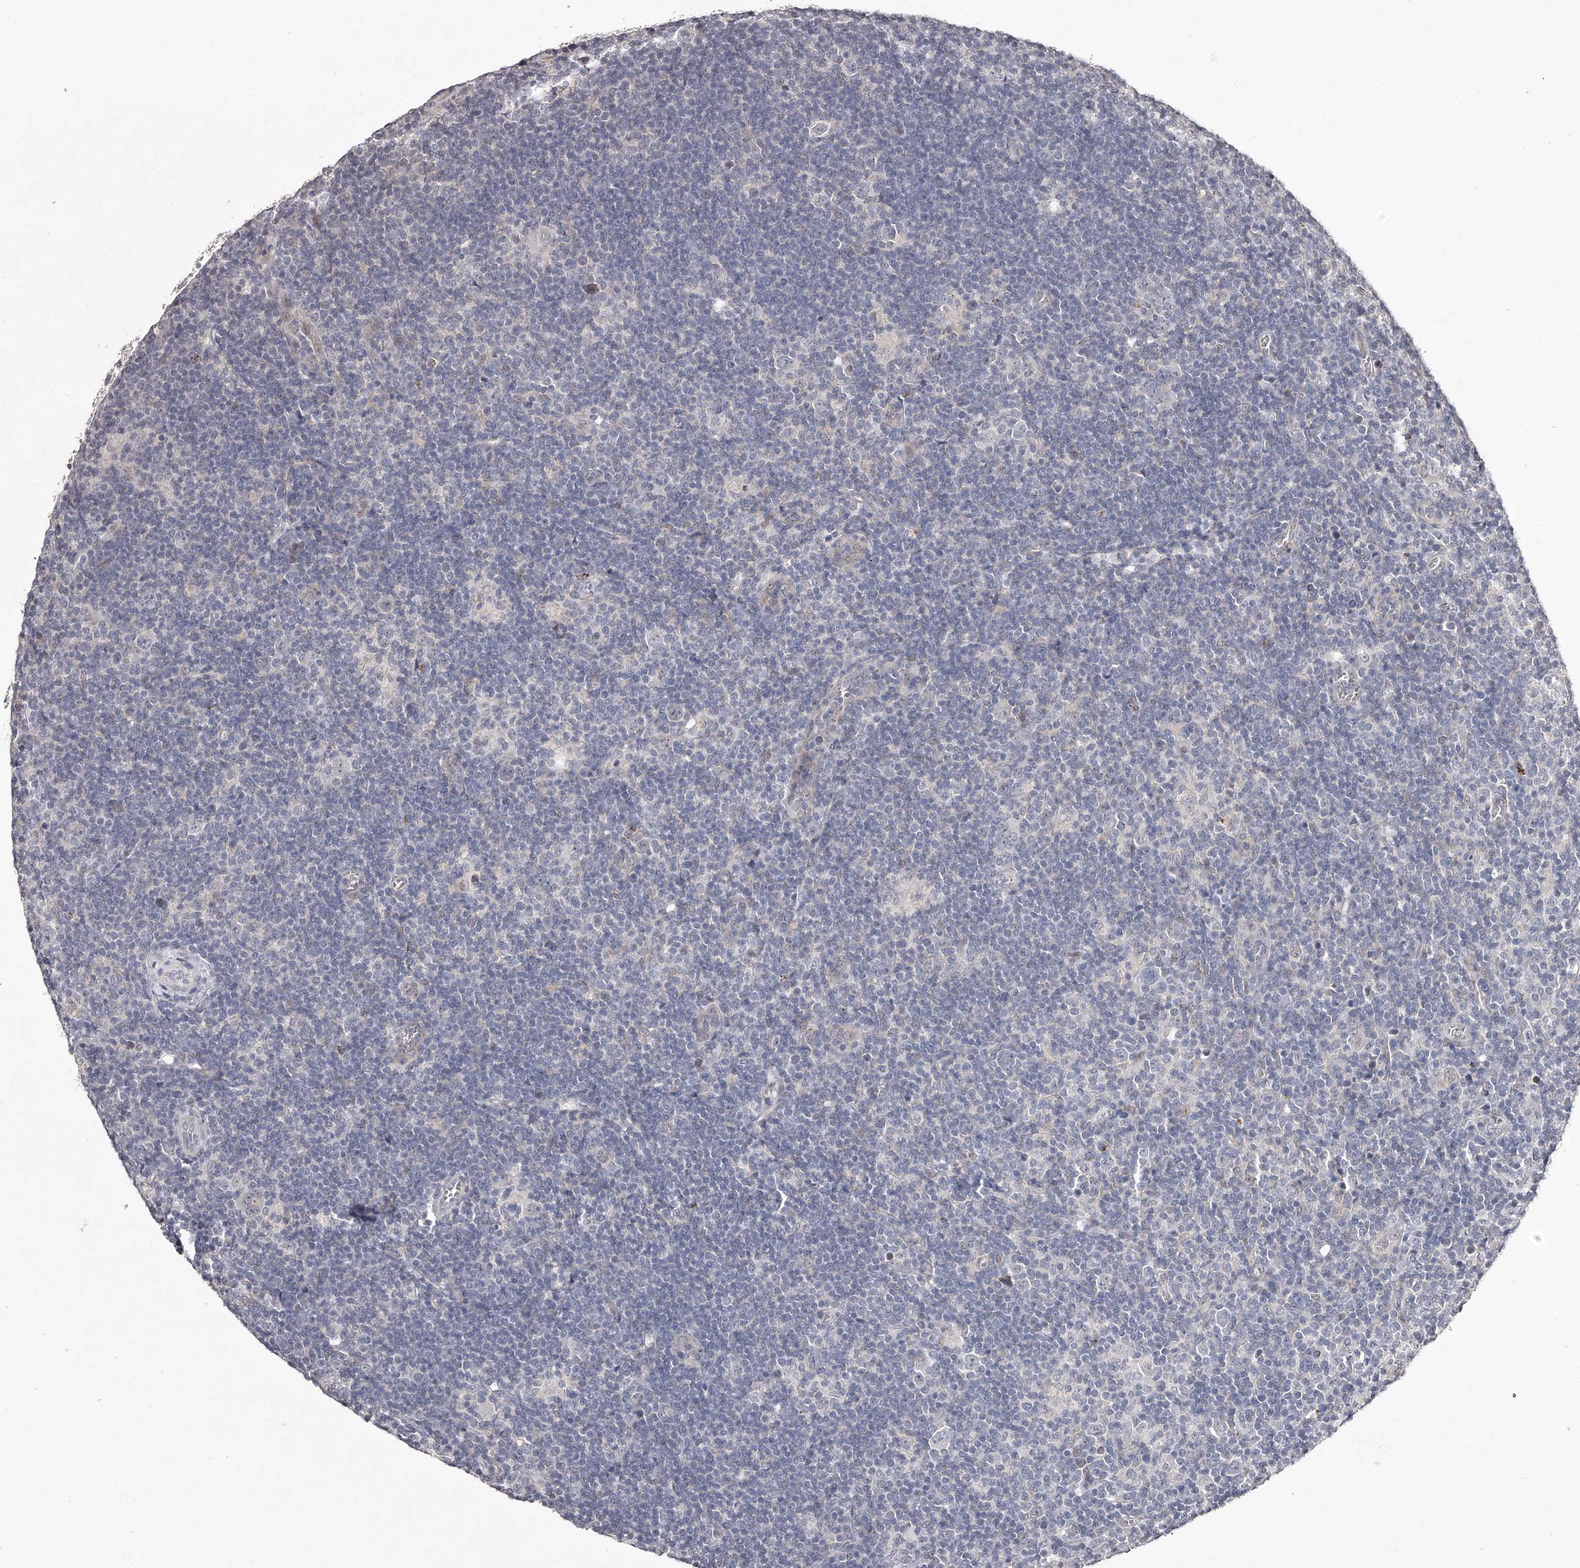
{"staining": {"intensity": "negative", "quantity": "none", "location": "none"}, "tissue": "lymphoma", "cell_type": "Tumor cells", "image_type": "cancer", "snomed": [{"axis": "morphology", "description": "Hodgkin's disease, NOS"}, {"axis": "topography", "description": "Lymph node"}], "caption": "Hodgkin's disease was stained to show a protein in brown. There is no significant expression in tumor cells.", "gene": "NT5DC1", "patient": {"sex": "female", "age": 57}}